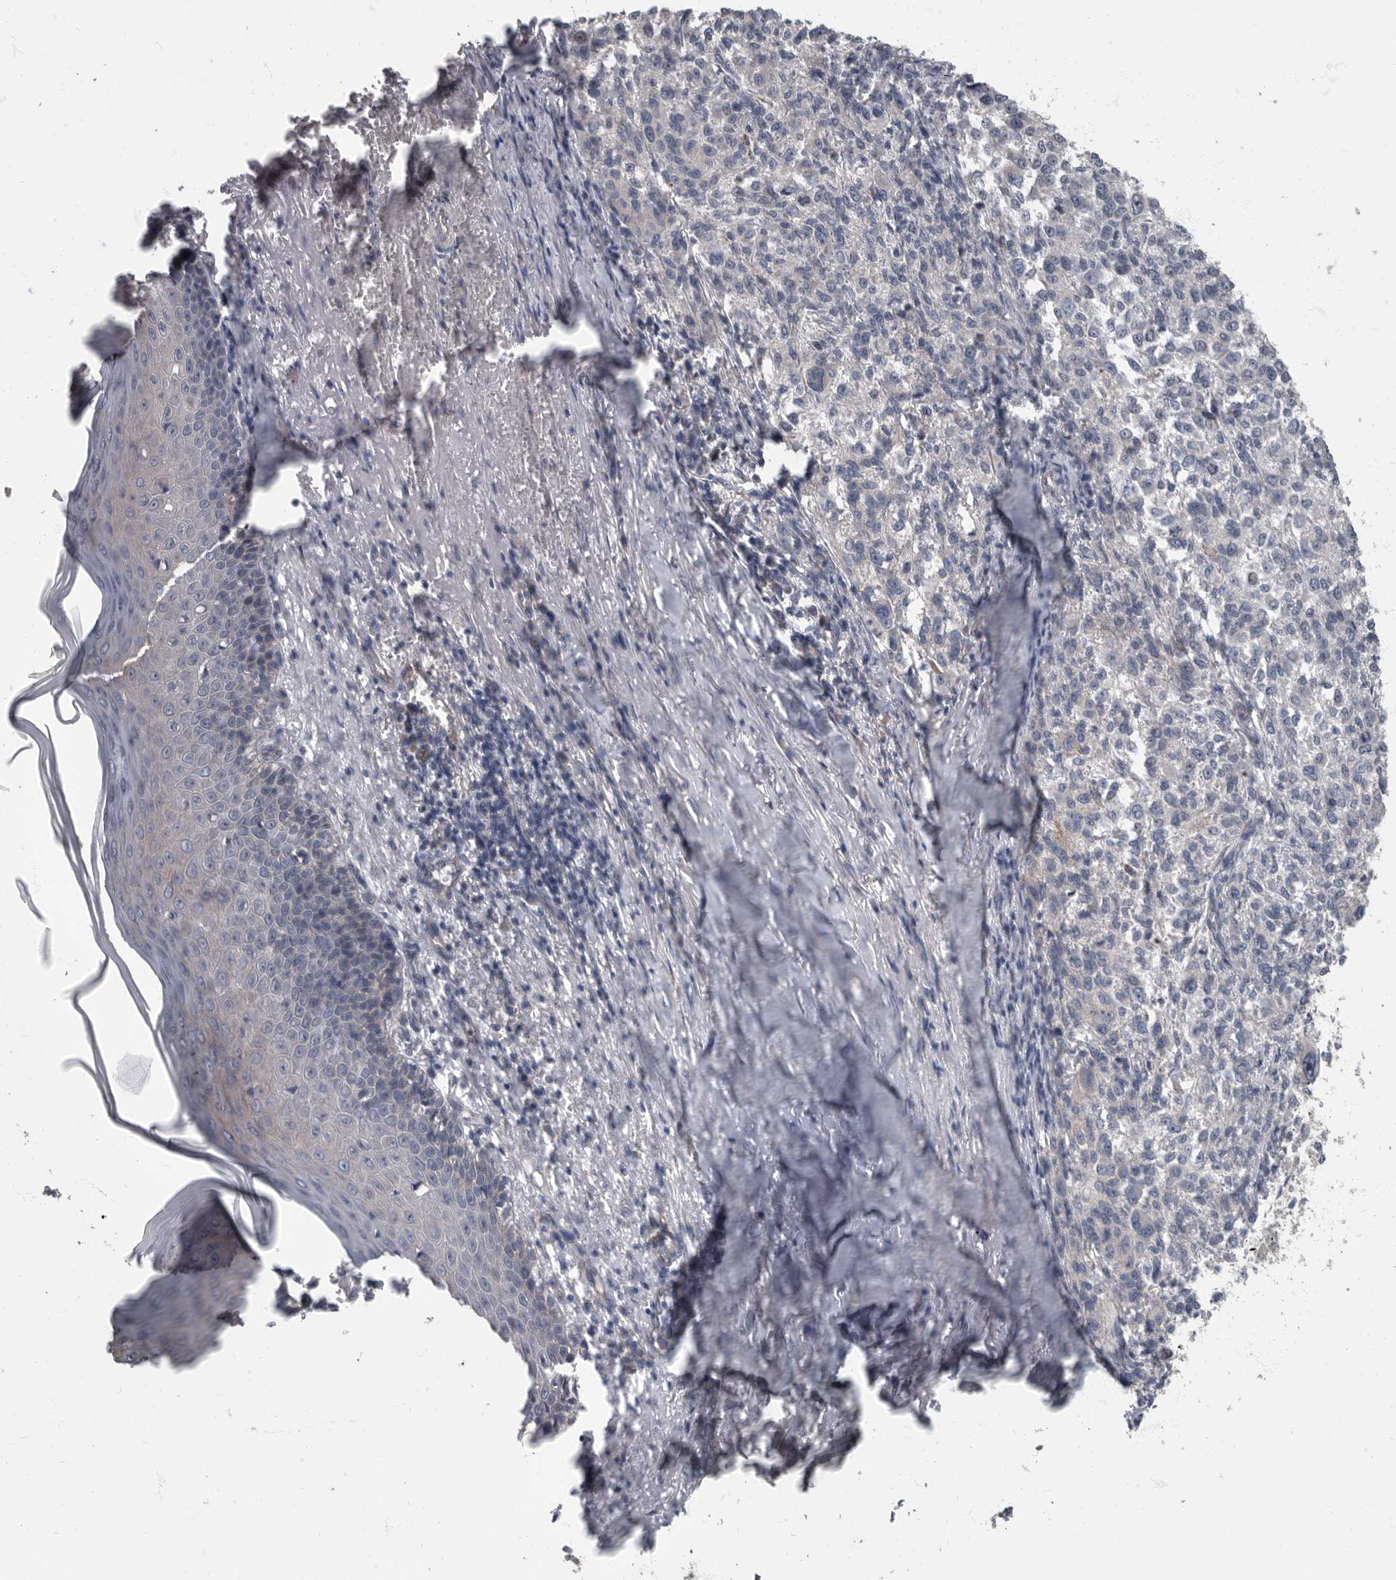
{"staining": {"intensity": "negative", "quantity": "none", "location": "none"}, "tissue": "melanoma", "cell_type": "Tumor cells", "image_type": "cancer", "snomed": [{"axis": "morphology", "description": "Necrosis, NOS"}, {"axis": "morphology", "description": "Malignant melanoma, NOS"}, {"axis": "topography", "description": "Skin"}], "caption": "High power microscopy micrograph of an immunohistochemistry image of malignant melanoma, revealing no significant staining in tumor cells.", "gene": "PDK1", "patient": {"sex": "female", "age": 87}}